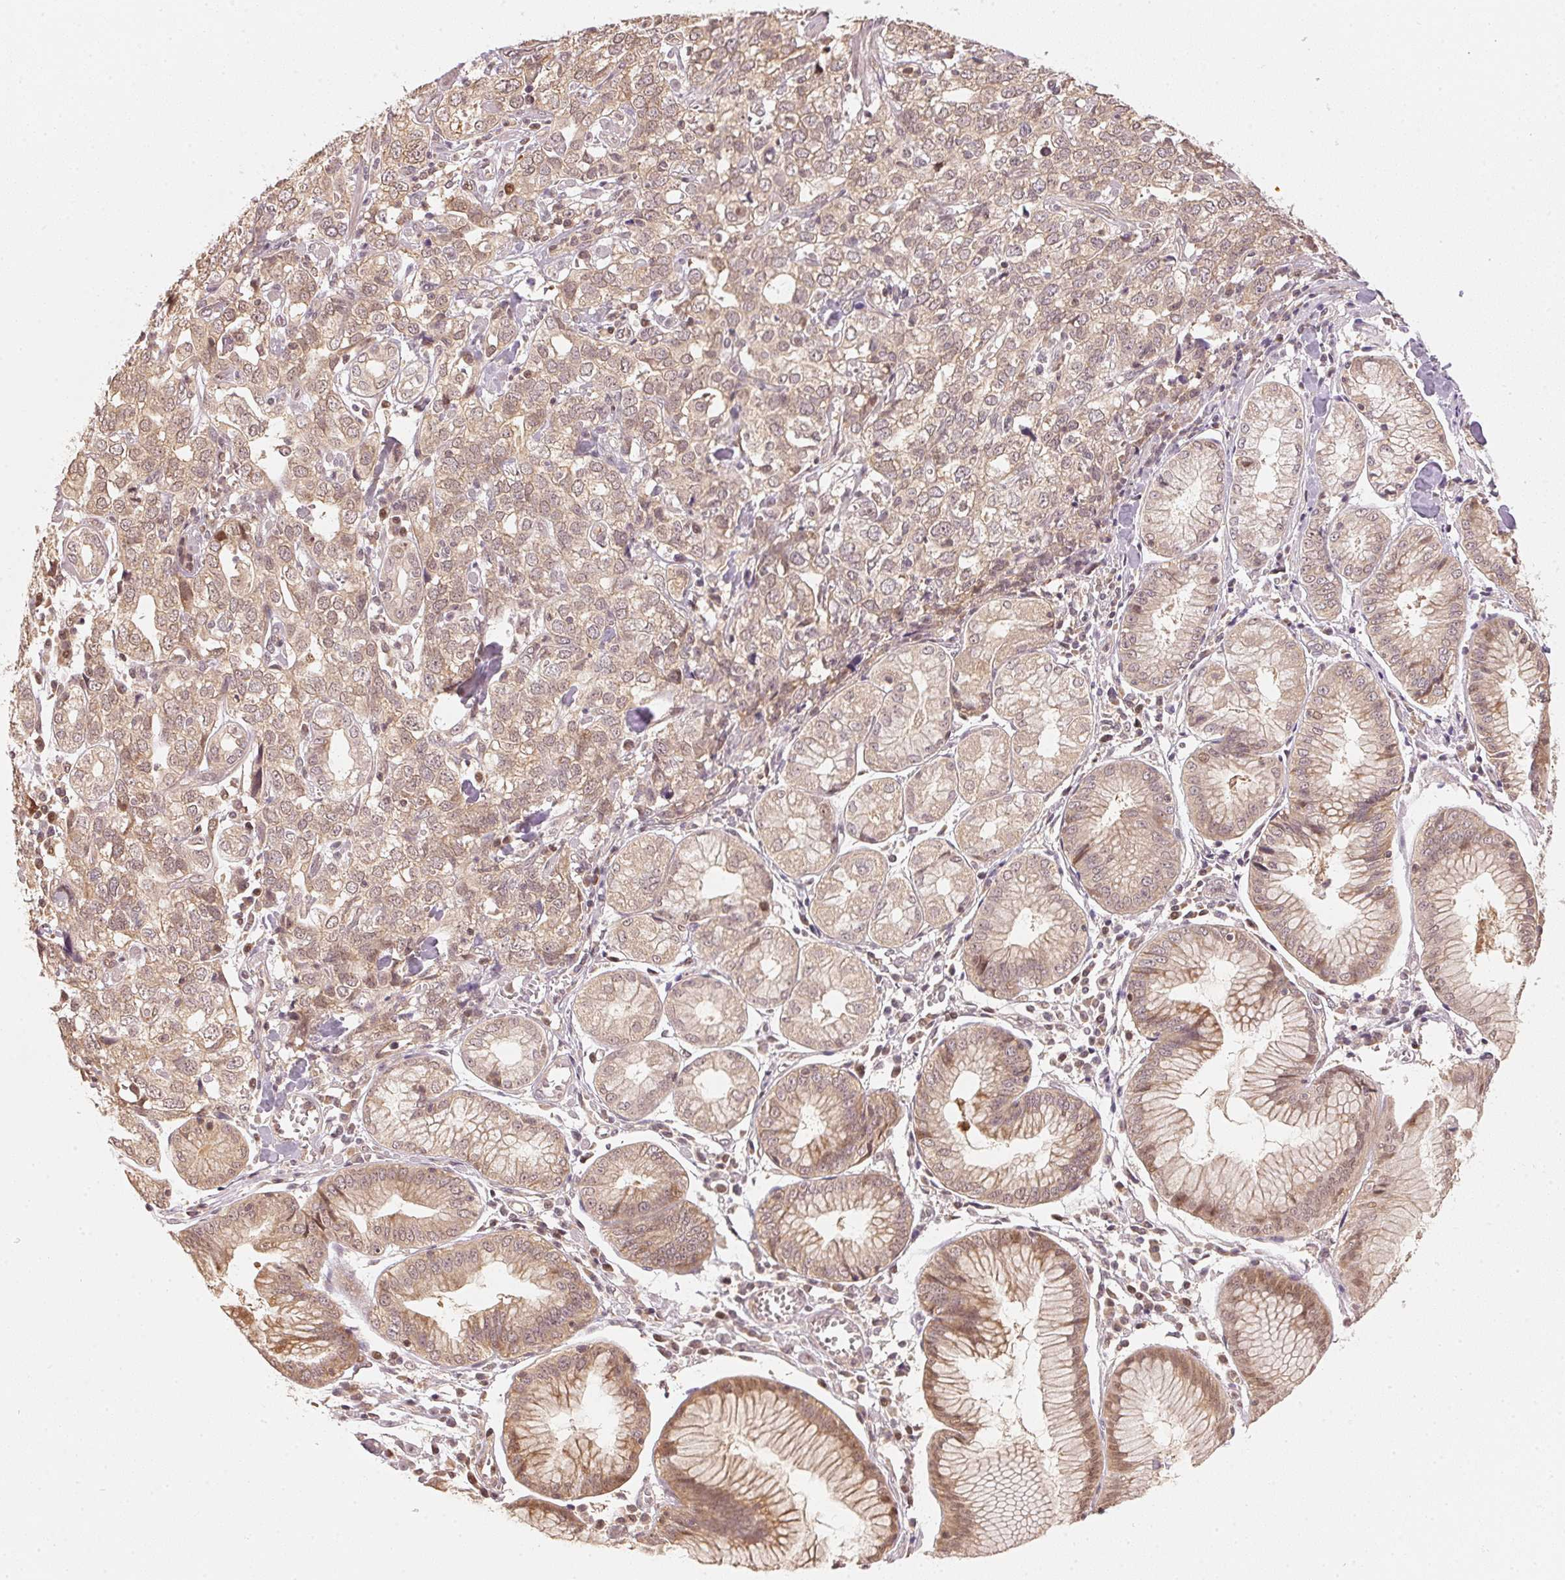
{"staining": {"intensity": "weak", "quantity": ">75%", "location": "cytoplasmic/membranous,nuclear"}, "tissue": "stomach cancer", "cell_type": "Tumor cells", "image_type": "cancer", "snomed": [{"axis": "morphology", "description": "Adenocarcinoma, NOS"}, {"axis": "topography", "description": "Stomach, upper"}], "caption": "High-magnification brightfield microscopy of adenocarcinoma (stomach) stained with DAB (brown) and counterstained with hematoxylin (blue). tumor cells exhibit weak cytoplasmic/membranous and nuclear positivity is identified in approximately>75% of cells.", "gene": "UBE2L3", "patient": {"sex": "male", "age": 81}}